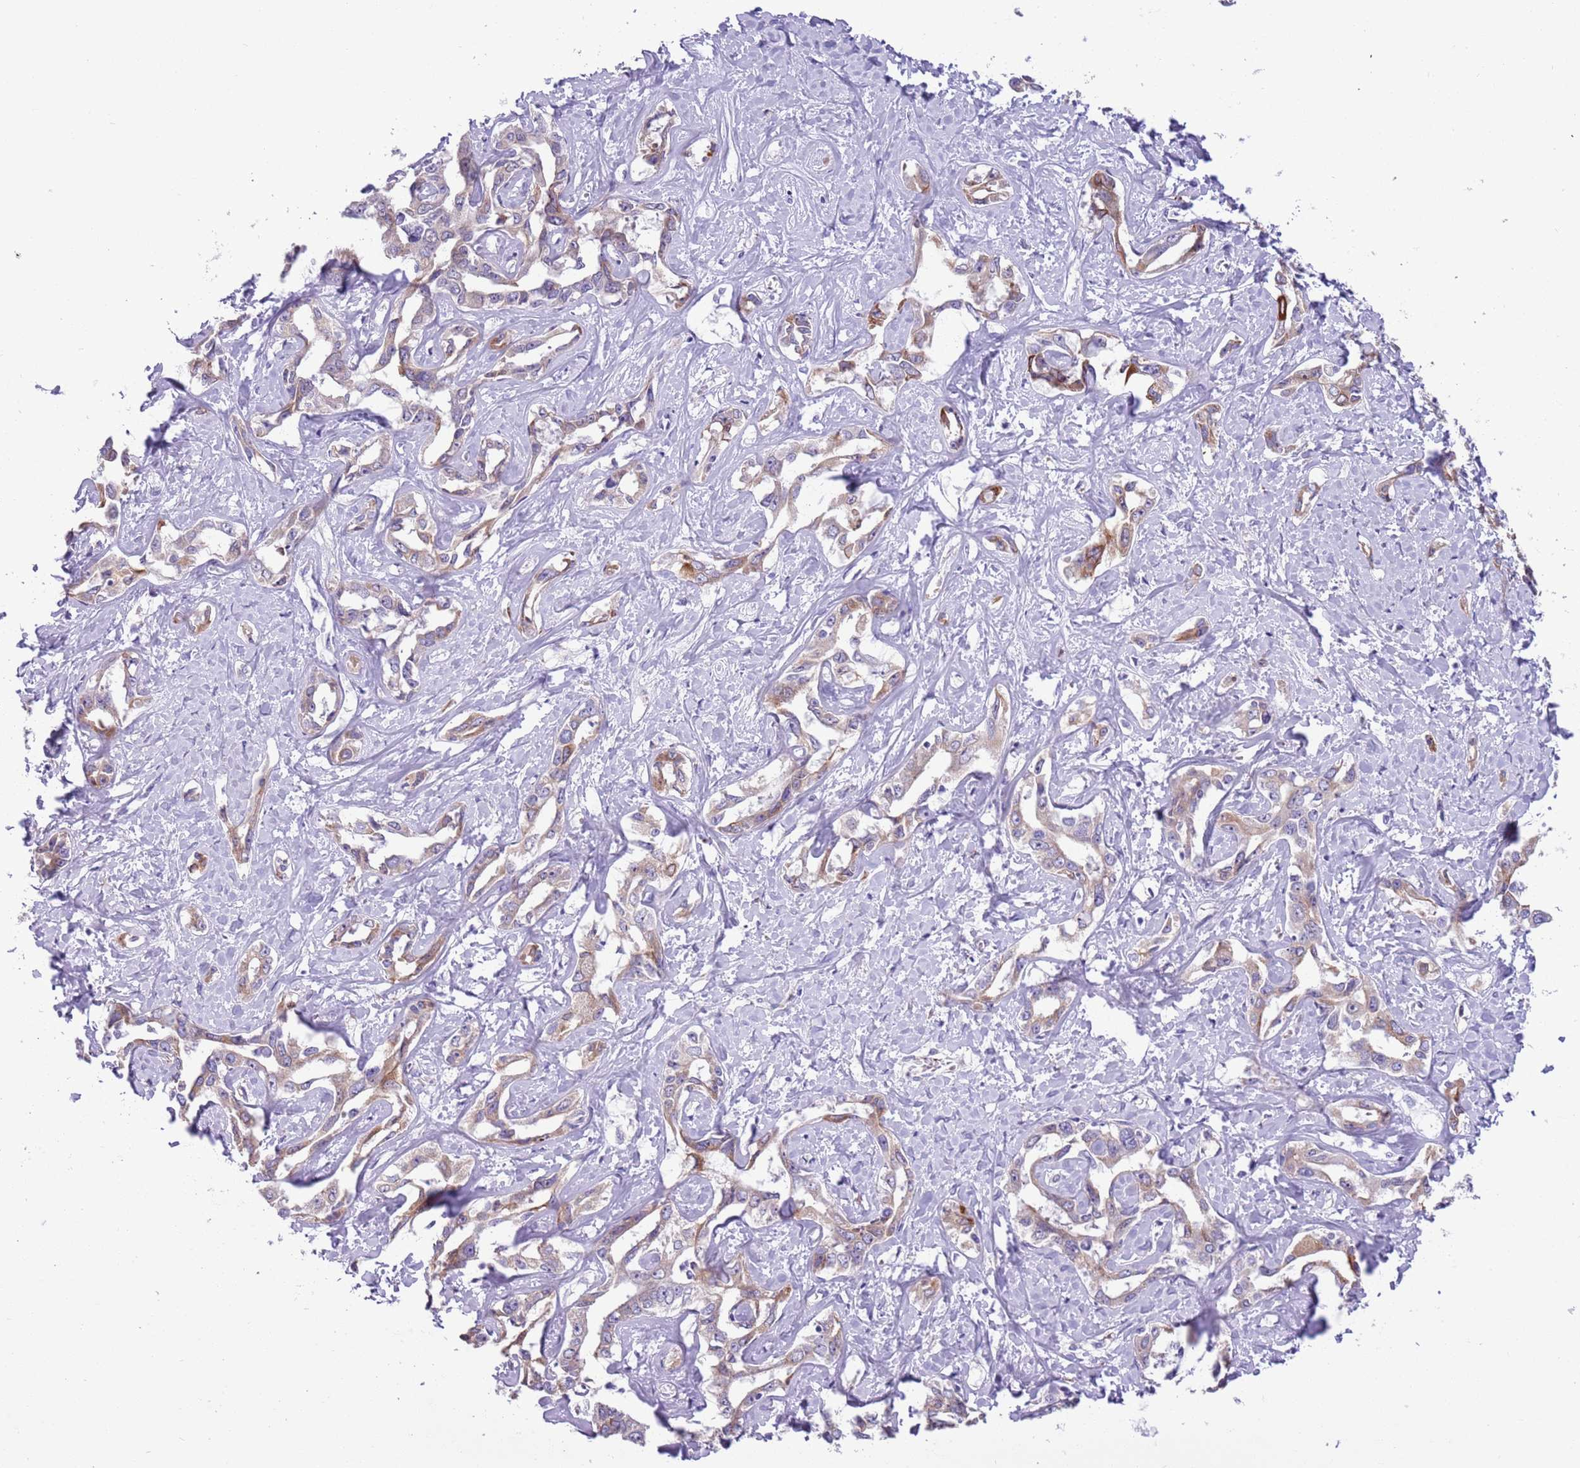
{"staining": {"intensity": "moderate", "quantity": "25%-75%", "location": "cytoplasmic/membranous"}, "tissue": "liver cancer", "cell_type": "Tumor cells", "image_type": "cancer", "snomed": [{"axis": "morphology", "description": "Cholangiocarcinoma"}, {"axis": "topography", "description": "Liver"}], "caption": "Immunohistochemical staining of human liver cancer (cholangiocarcinoma) reveals medium levels of moderate cytoplasmic/membranous protein expression in approximately 25%-75% of tumor cells.", "gene": "MRPL32", "patient": {"sex": "male", "age": 59}}